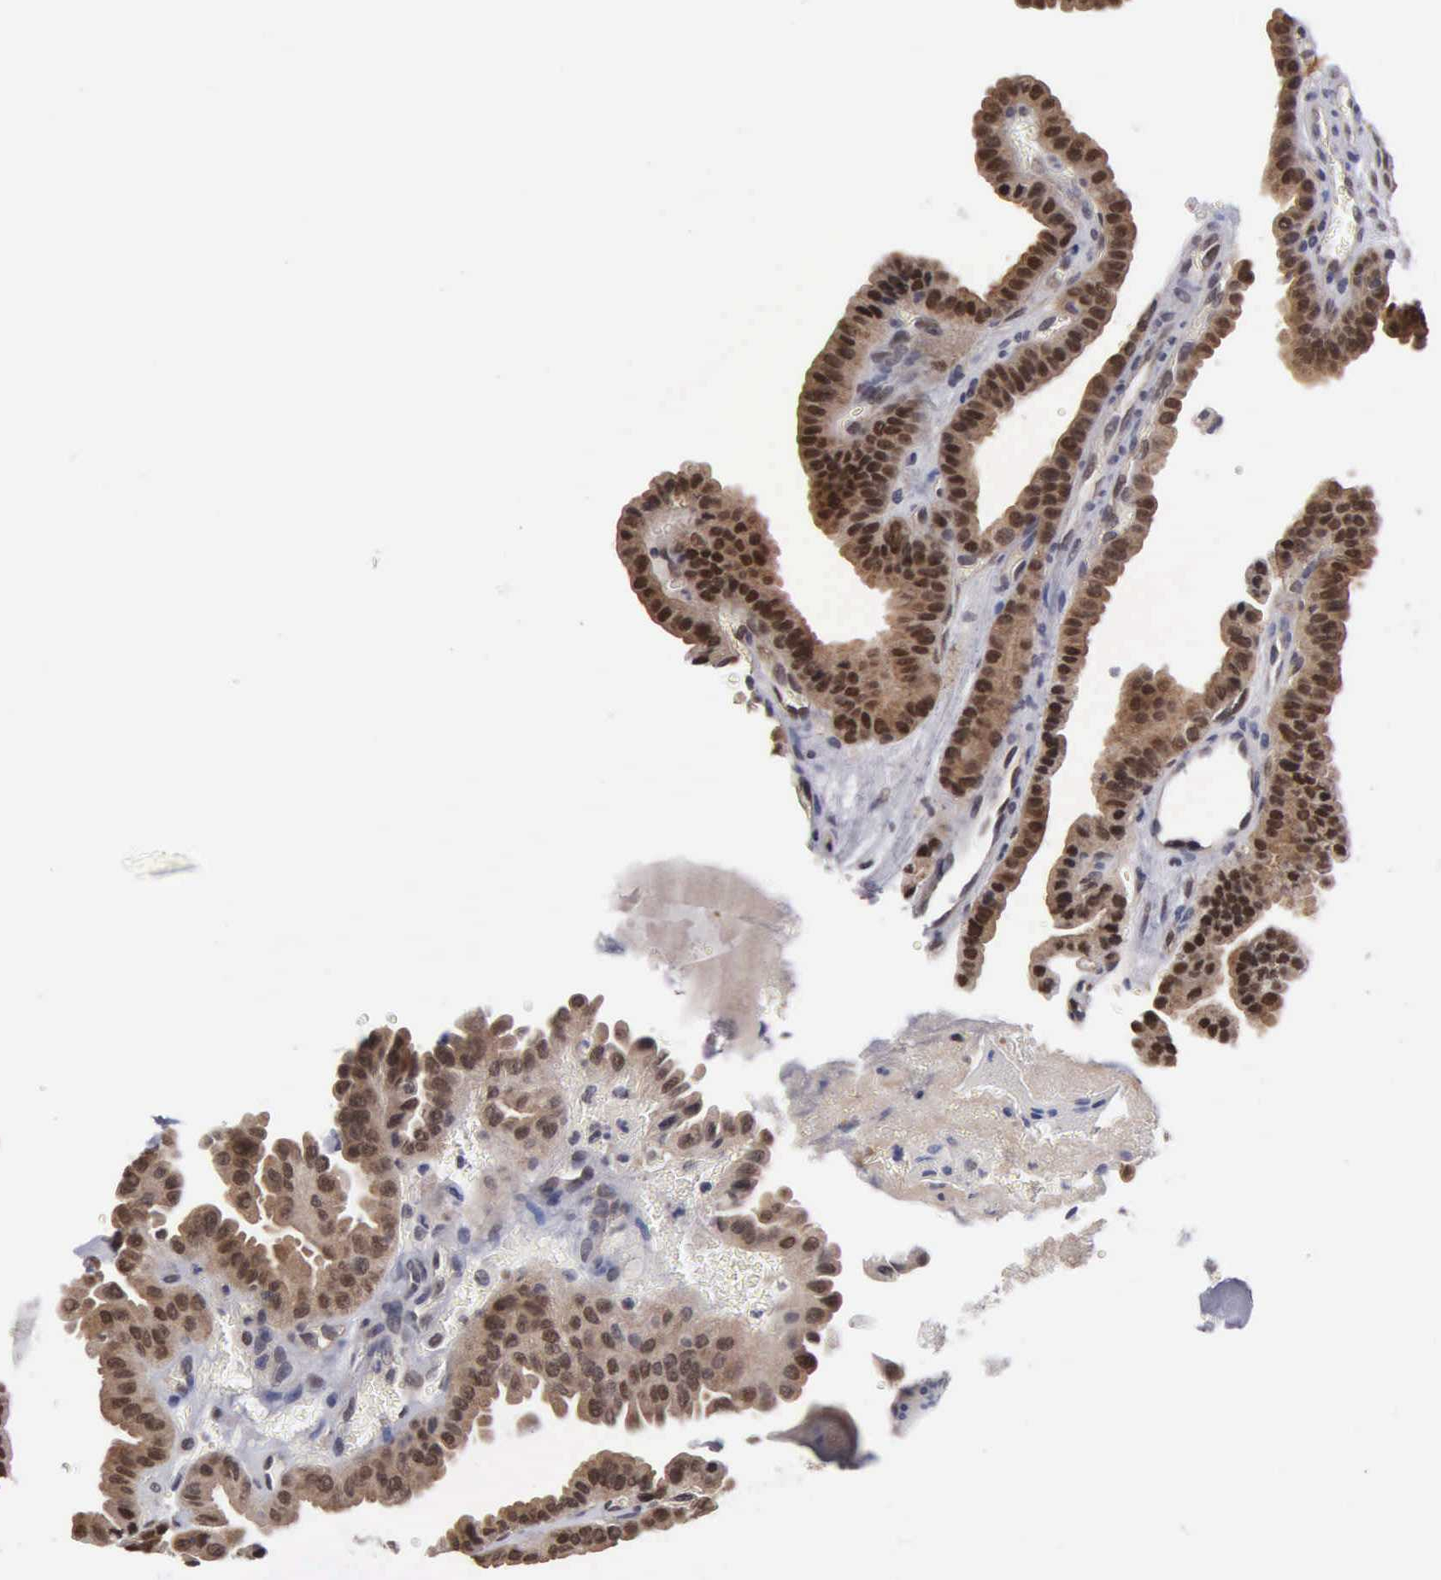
{"staining": {"intensity": "moderate", "quantity": ">75%", "location": "cytoplasmic/membranous,nuclear"}, "tissue": "thyroid cancer", "cell_type": "Tumor cells", "image_type": "cancer", "snomed": [{"axis": "morphology", "description": "Papillary adenocarcinoma, NOS"}, {"axis": "topography", "description": "Thyroid gland"}], "caption": "This image reveals immunohistochemistry (IHC) staining of thyroid cancer (papillary adenocarcinoma), with medium moderate cytoplasmic/membranous and nuclear staining in about >75% of tumor cells.", "gene": "ZBTB33", "patient": {"sex": "male", "age": 87}}